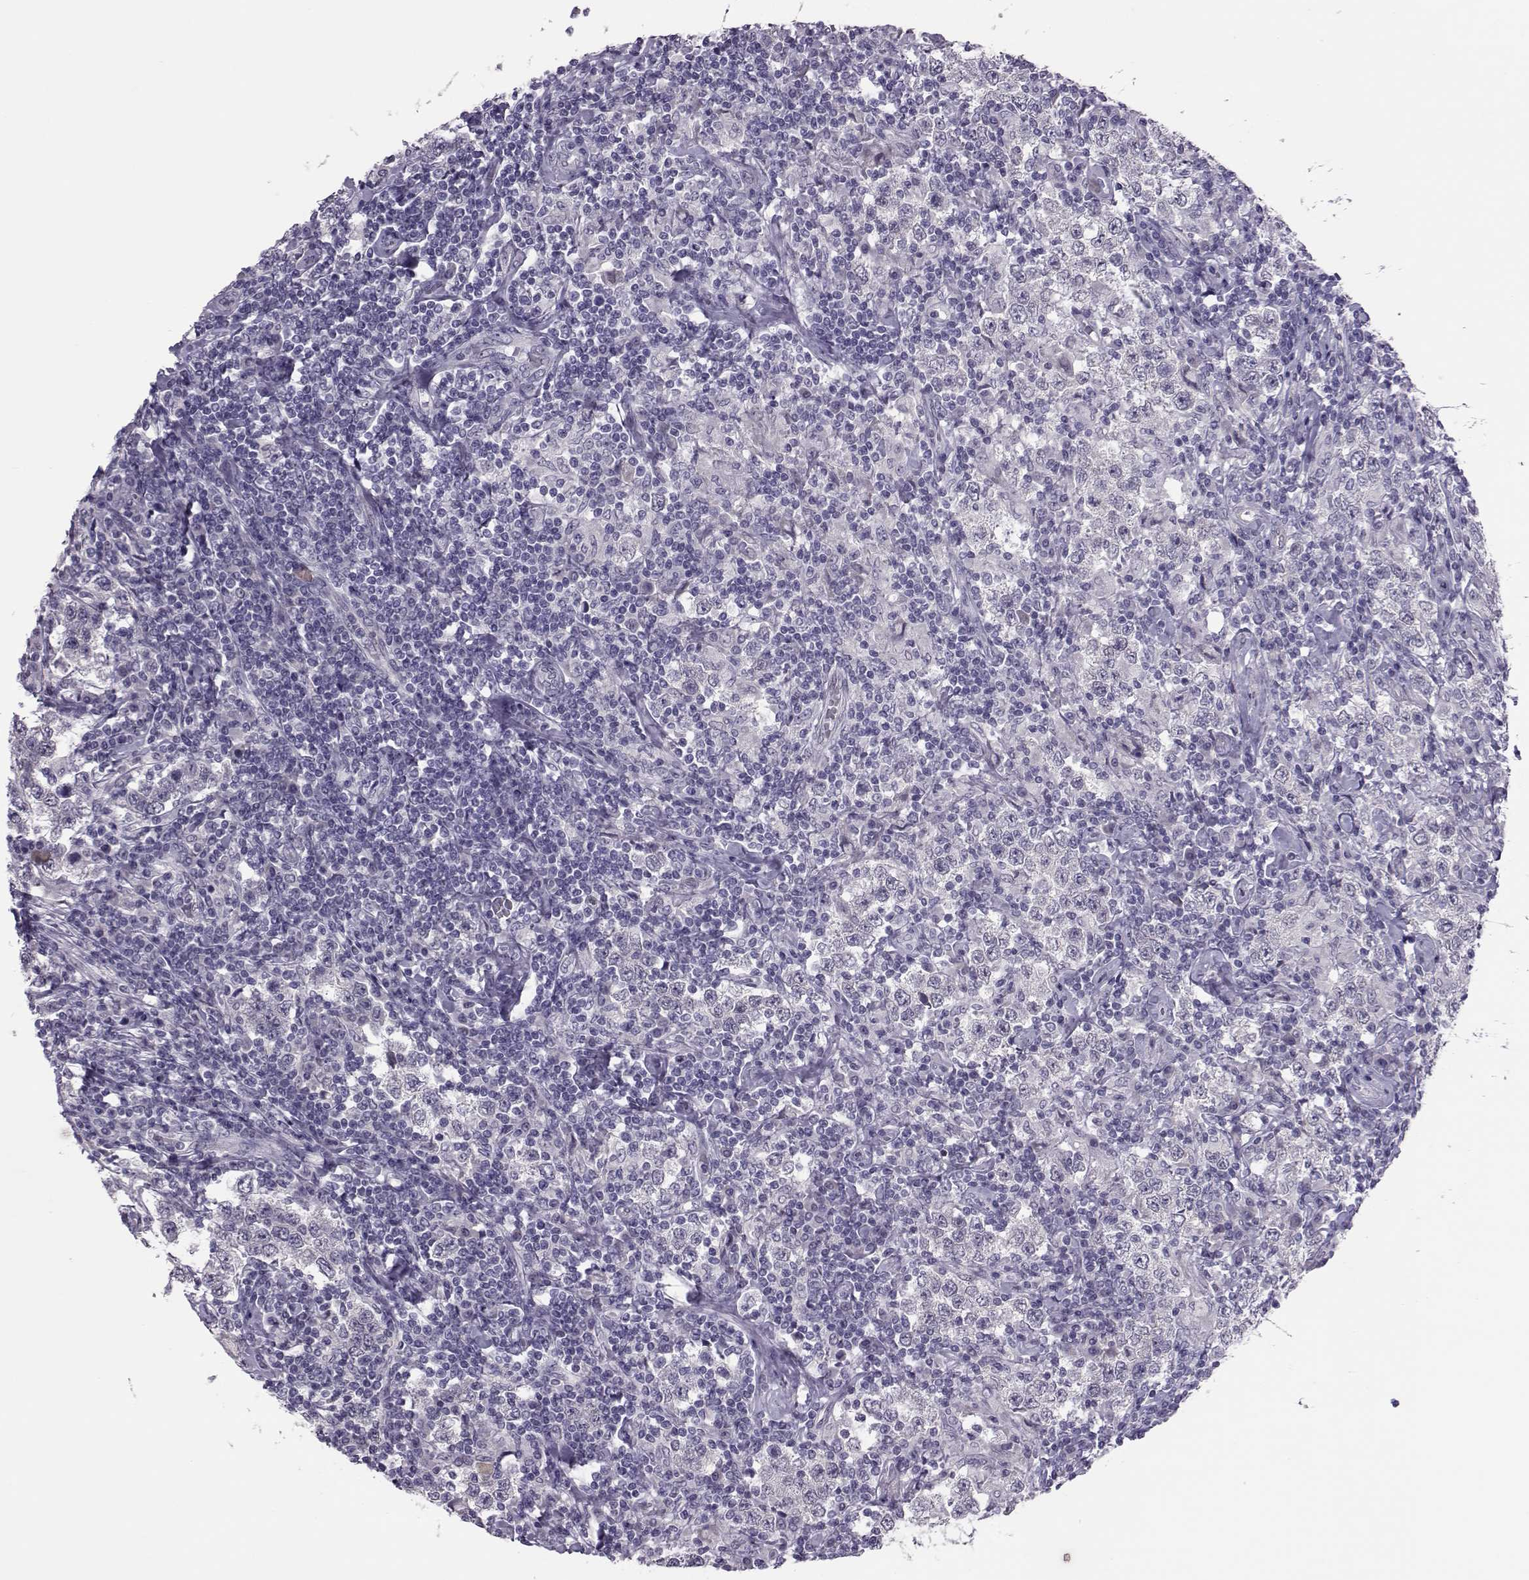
{"staining": {"intensity": "negative", "quantity": "none", "location": "none"}, "tissue": "testis cancer", "cell_type": "Tumor cells", "image_type": "cancer", "snomed": [{"axis": "morphology", "description": "Seminoma, NOS"}, {"axis": "morphology", "description": "Carcinoma, Embryonal, NOS"}, {"axis": "topography", "description": "Testis"}], "caption": "A photomicrograph of human testis seminoma is negative for staining in tumor cells. (Immunohistochemistry, brightfield microscopy, high magnification).", "gene": "ASRGL1", "patient": {"sex": "male", "age": 41}}